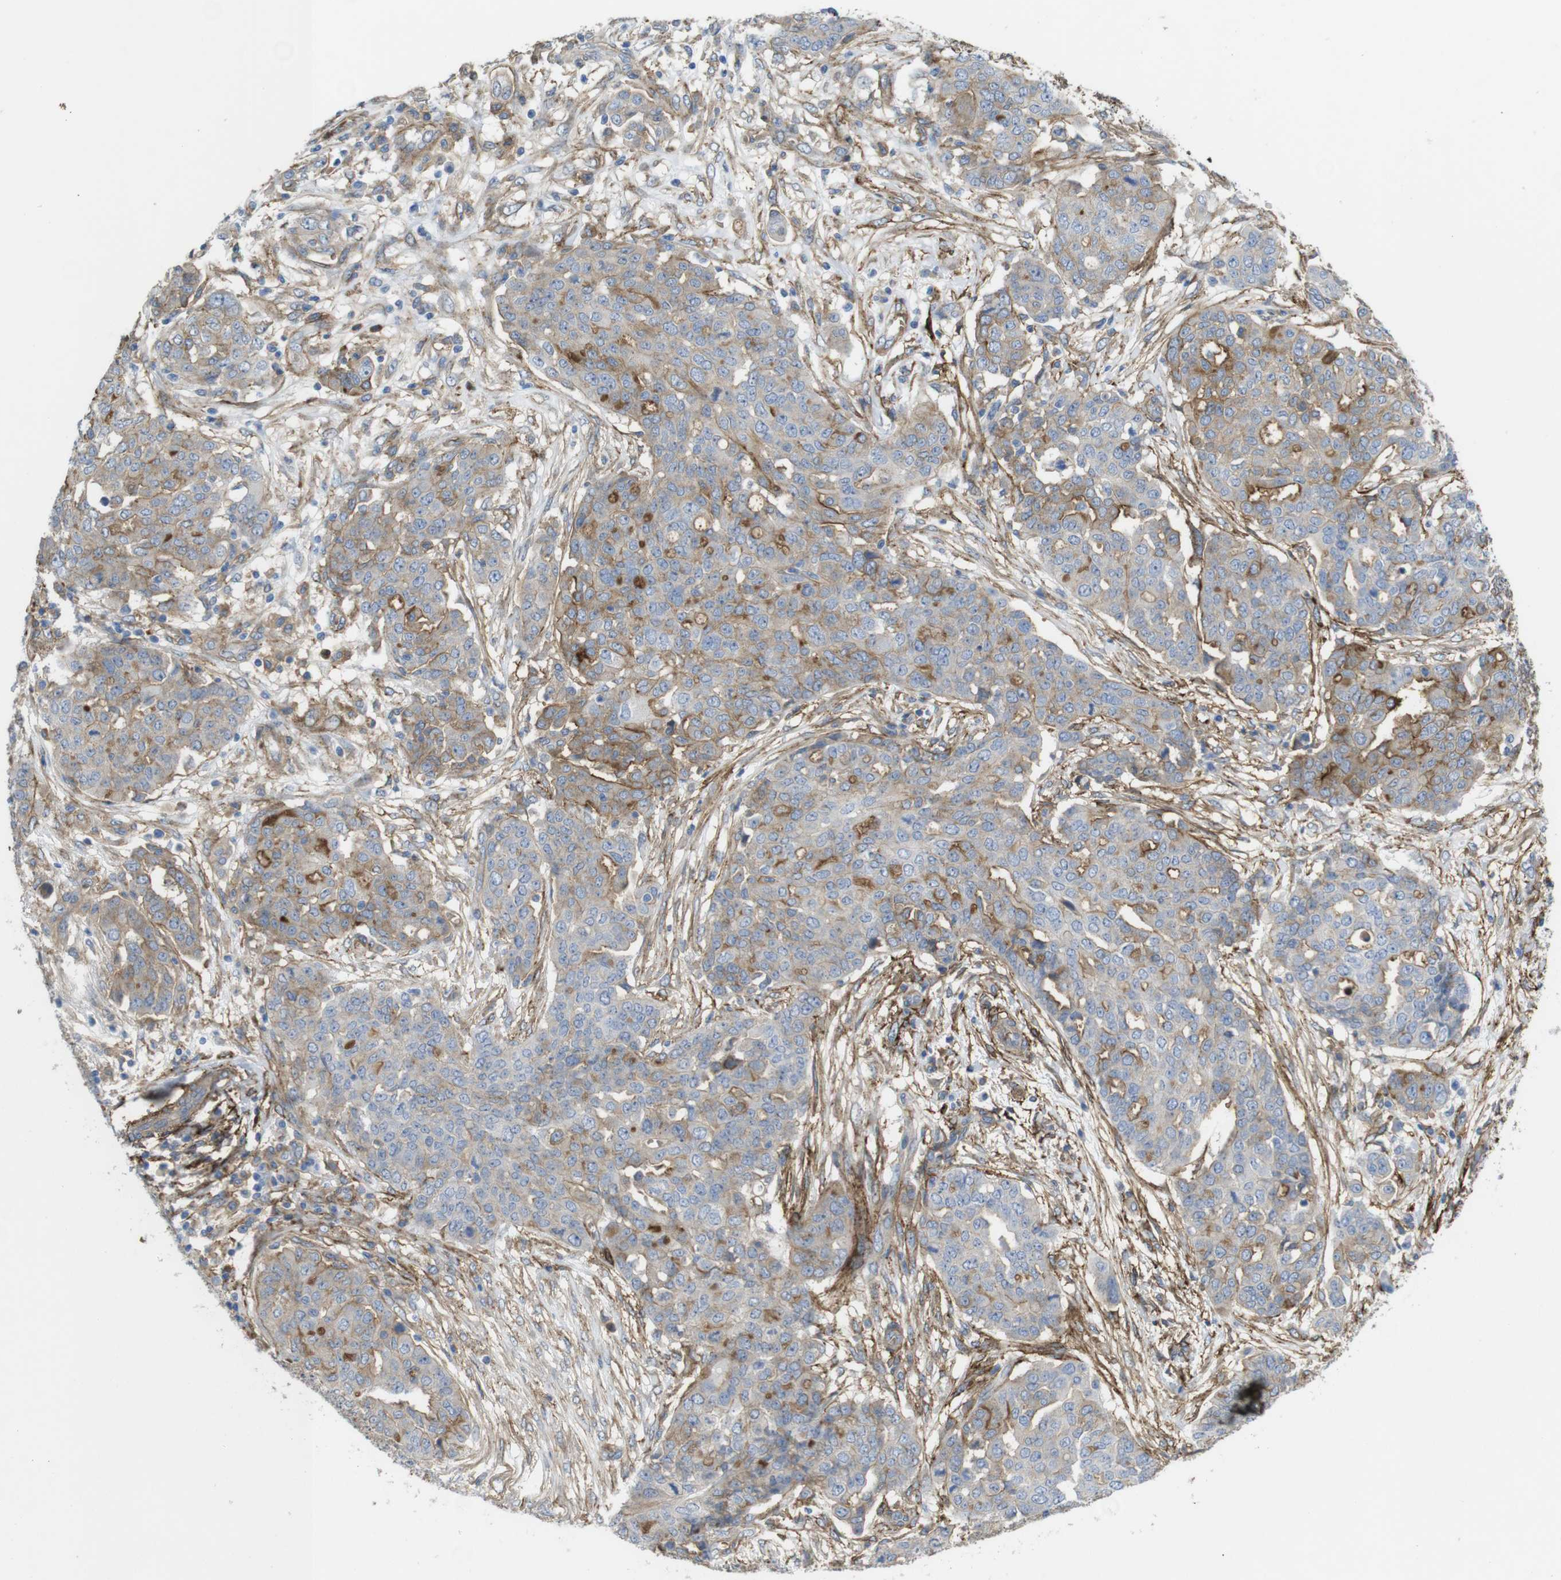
{"staining": {"intensity": "moderate", "quantity": "25%-75%", "location": "cytoplasmic/membranous"}, "tissue": "ovarian cancer", "cell_type": "Tumor cells", "image_type": "cancer", "snomed": [{"axis": "morphology", "description": "Cystadenocarcinoma, serous, NOS"}, {"axis": "topography", "description": "Soft tissue"}, {"axis": "topography", "description": "Ovary"}], "caption": "DAB immunohistochemical staining of human serous cystadenocarcinoma (ovarian) reveals moderate cytoplasmic/membranous protein positivity in approximately 25%-75% of tumor cells. (DAB = brown stain, brightfield microscopy at high magnification).", "gene": "CYBRD1", "patient": {"sex": "female", "age": 57}}